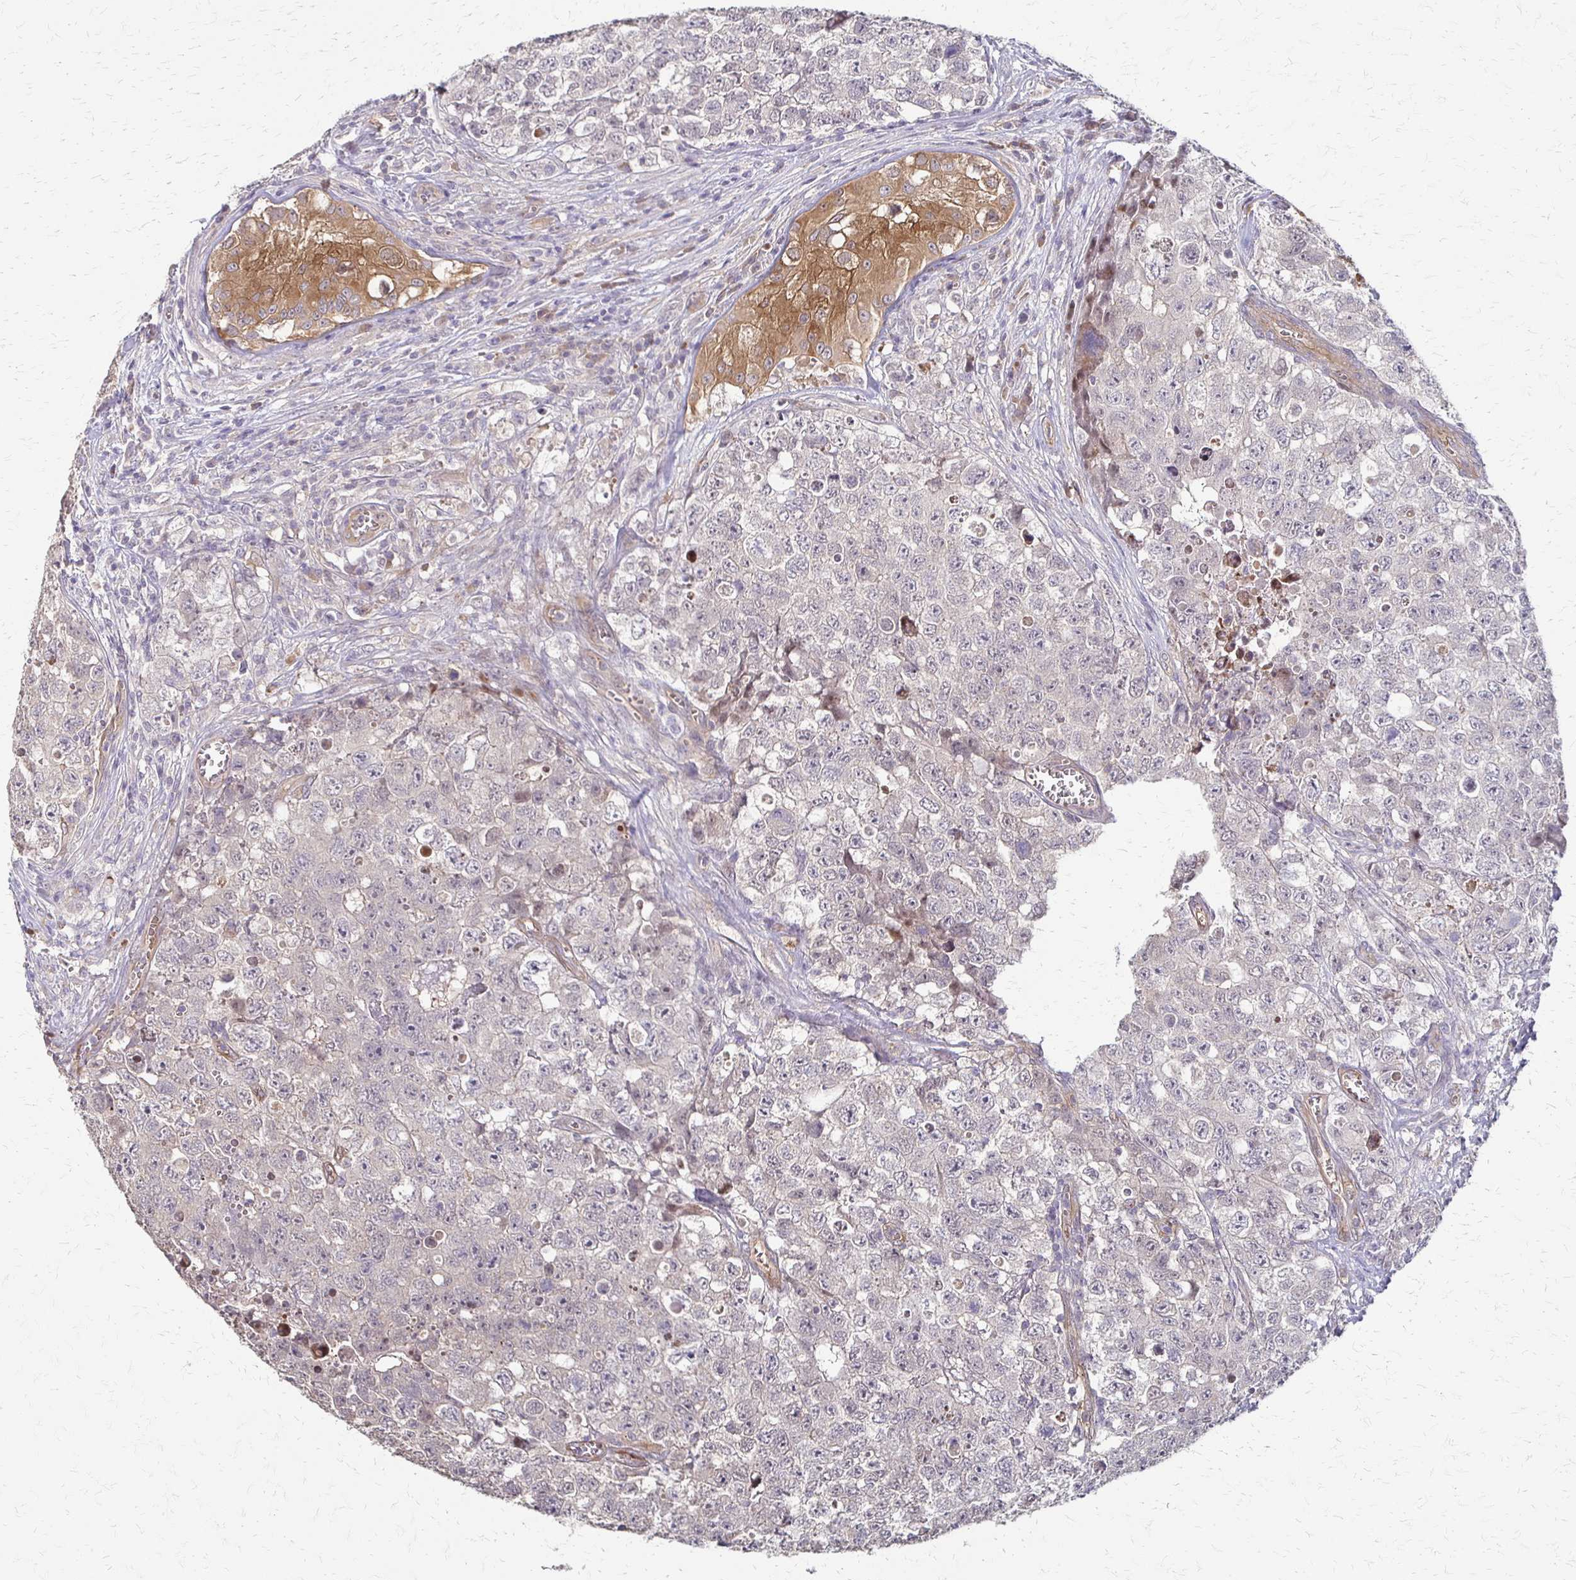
{"staining": {"intensity": "negative", "quantity": "none", "location": "none"}, "tissue": "testis cancer", "cell_type": "Tumor cells", "image_type": "cancer", "snomed": [{"axis": "morphology", "description": "Carcinoma, Embryonal, NOS"}, {"axis": "topography", "description": "Testis"}], "caption": "The histopathology image reveals no significant staining in tumor cells of testis cancer.", "gene": "CFL2", "patient": {"sex": "male", "age": 18}}